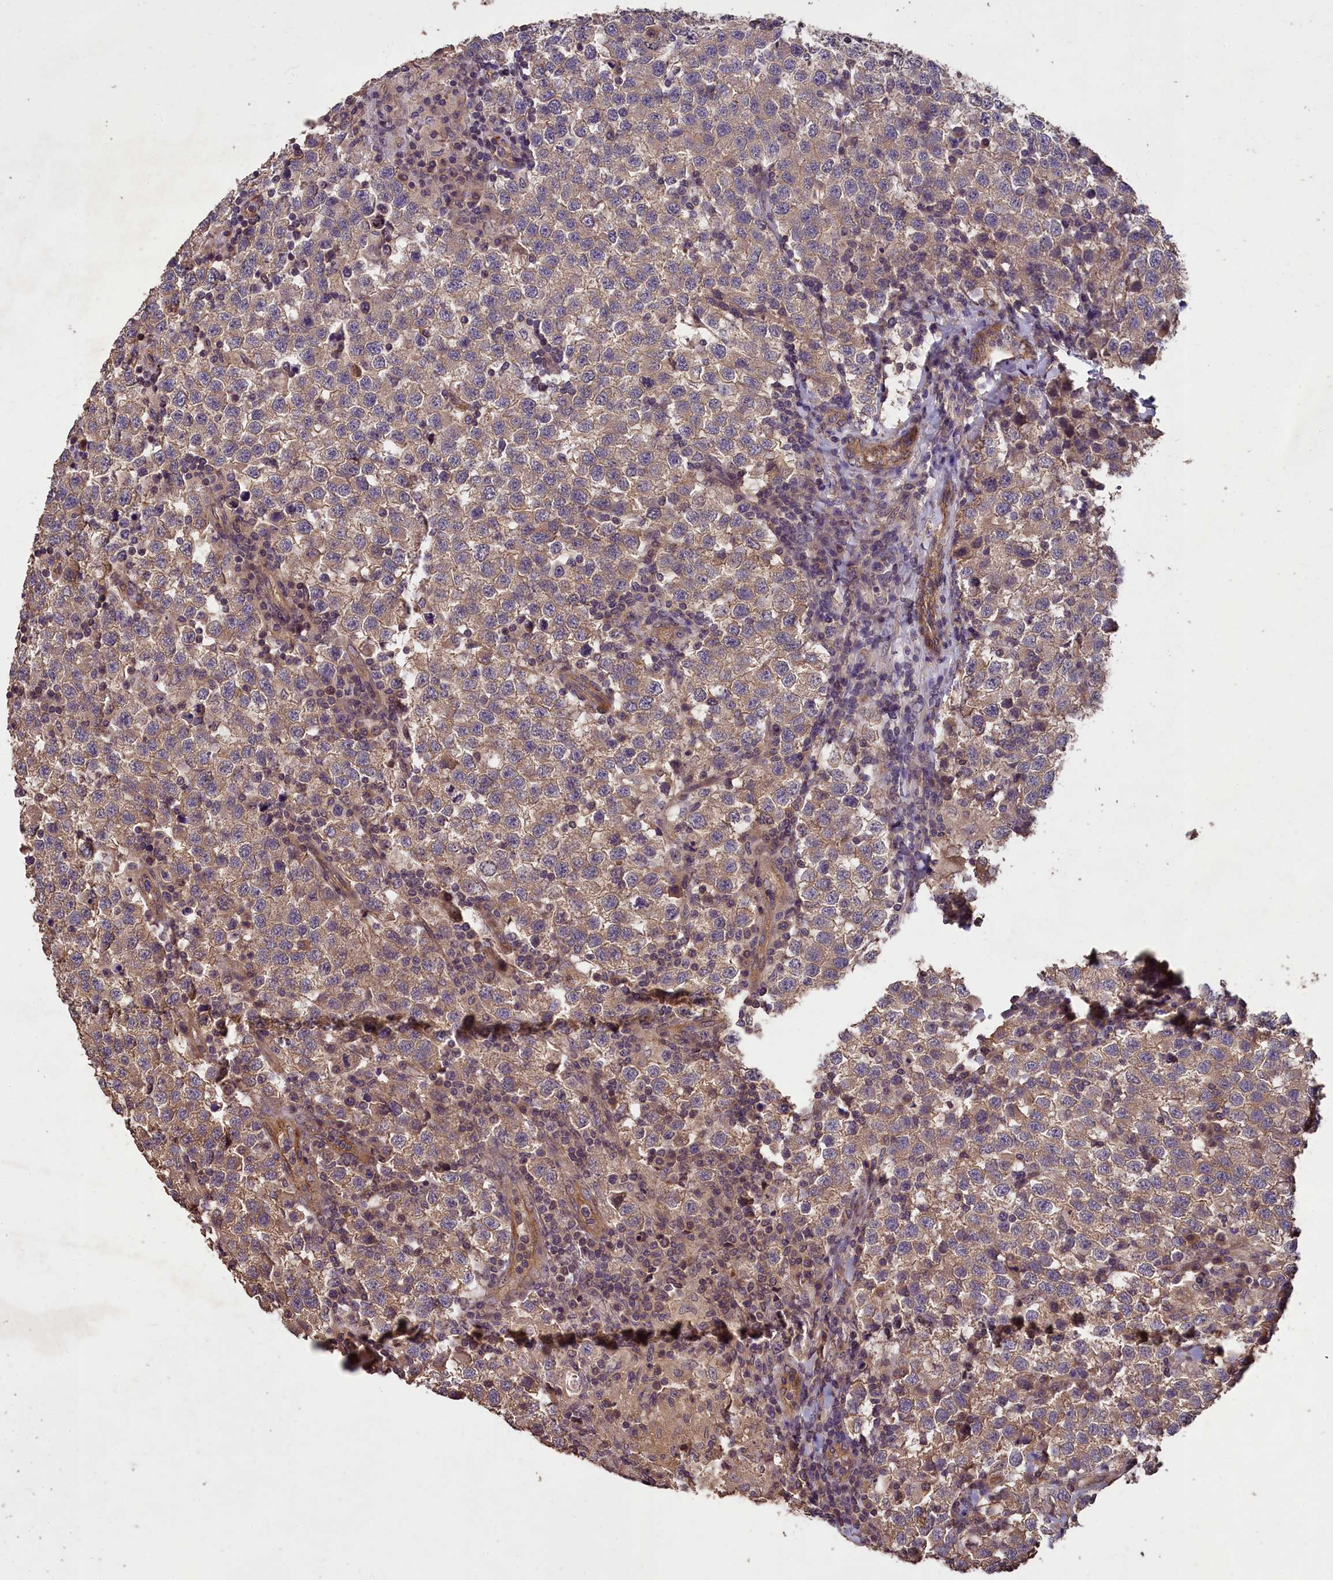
{"staining": {"intensity": "weak", "quantity": "25%-75%", "location": "cytoplasmic/membranous"}, "tissue": "testis cancer", "cell_type": "Tumor cells", "image_type": "cancer", "snomed": [{"axis": "morphology", "description": "Seminoma, NOS"}, {"axis": "topography", "description": "Testis"}], "caption": "Protein positivity by immunohistochemistry (IHC) demonstrates weak cytoplasmic/membranous staining in about 25%-75% of tumor cells in testis cancer.", "gene": "CHD9", "patient": {"sex": "male", "age": 34}}